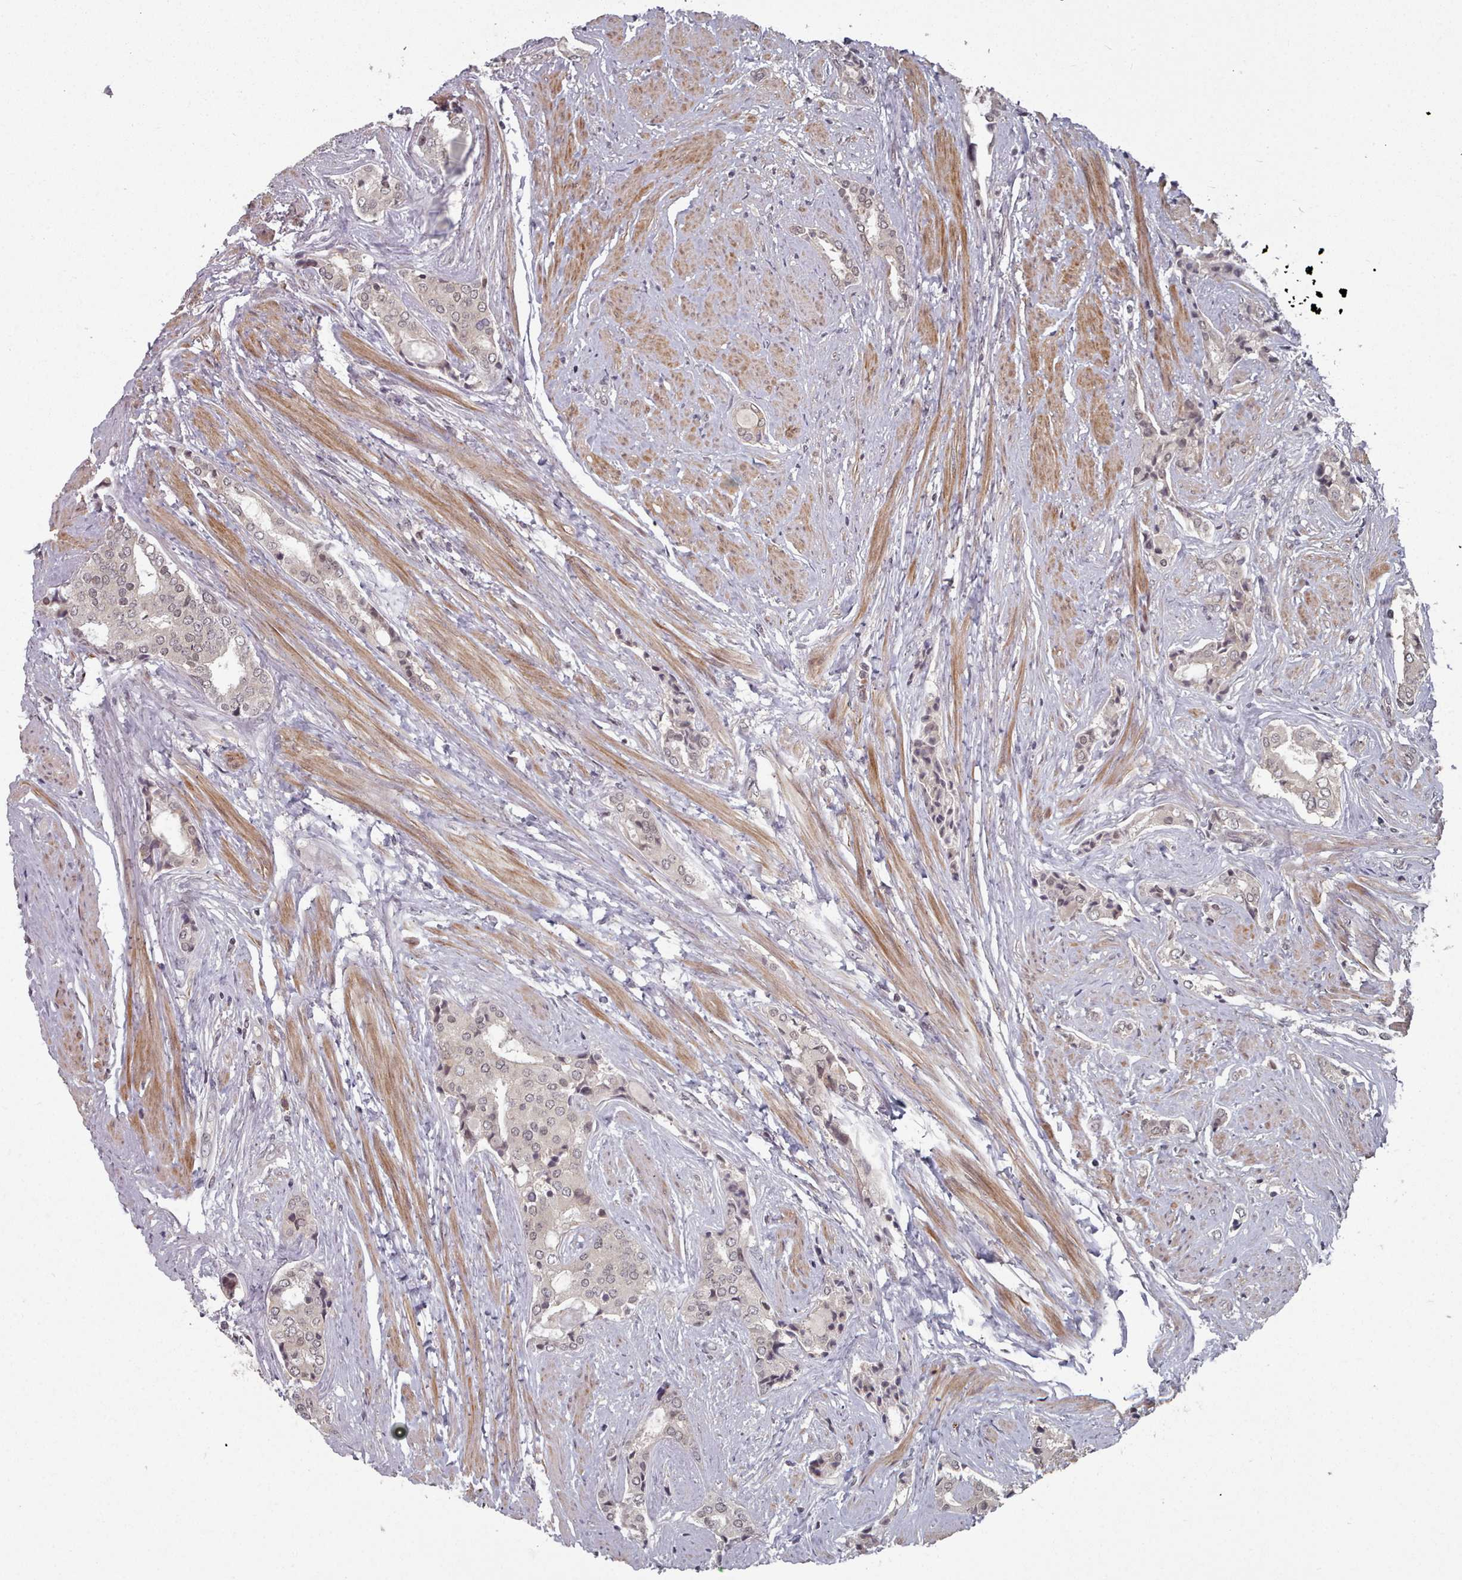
{"staining": {"intensity": "negative", "quantity": "none", "location": "none"}, "tissue": "prostate cancer", "cell_type": "Tumor cells", "image_type": "cancer", "snomed": [{"axis": "morphology", "description": "Adenocarcinoma, High grade"}, {"axis": "topography", "description": "Prostate"}], "caption": "IHC histopathology image of prostate cancer (high-grade adenocarcinoma) stained for a protein (brown), which reveals no expression in tumor cells. Brightfield microscopy of immunohistochemistry (IHC) stained with DAB (brown) and hematoxylin (blue), captured at high magnification.", "gene": "HYAL3", "patient": {"sex": "male", "age": 71}}